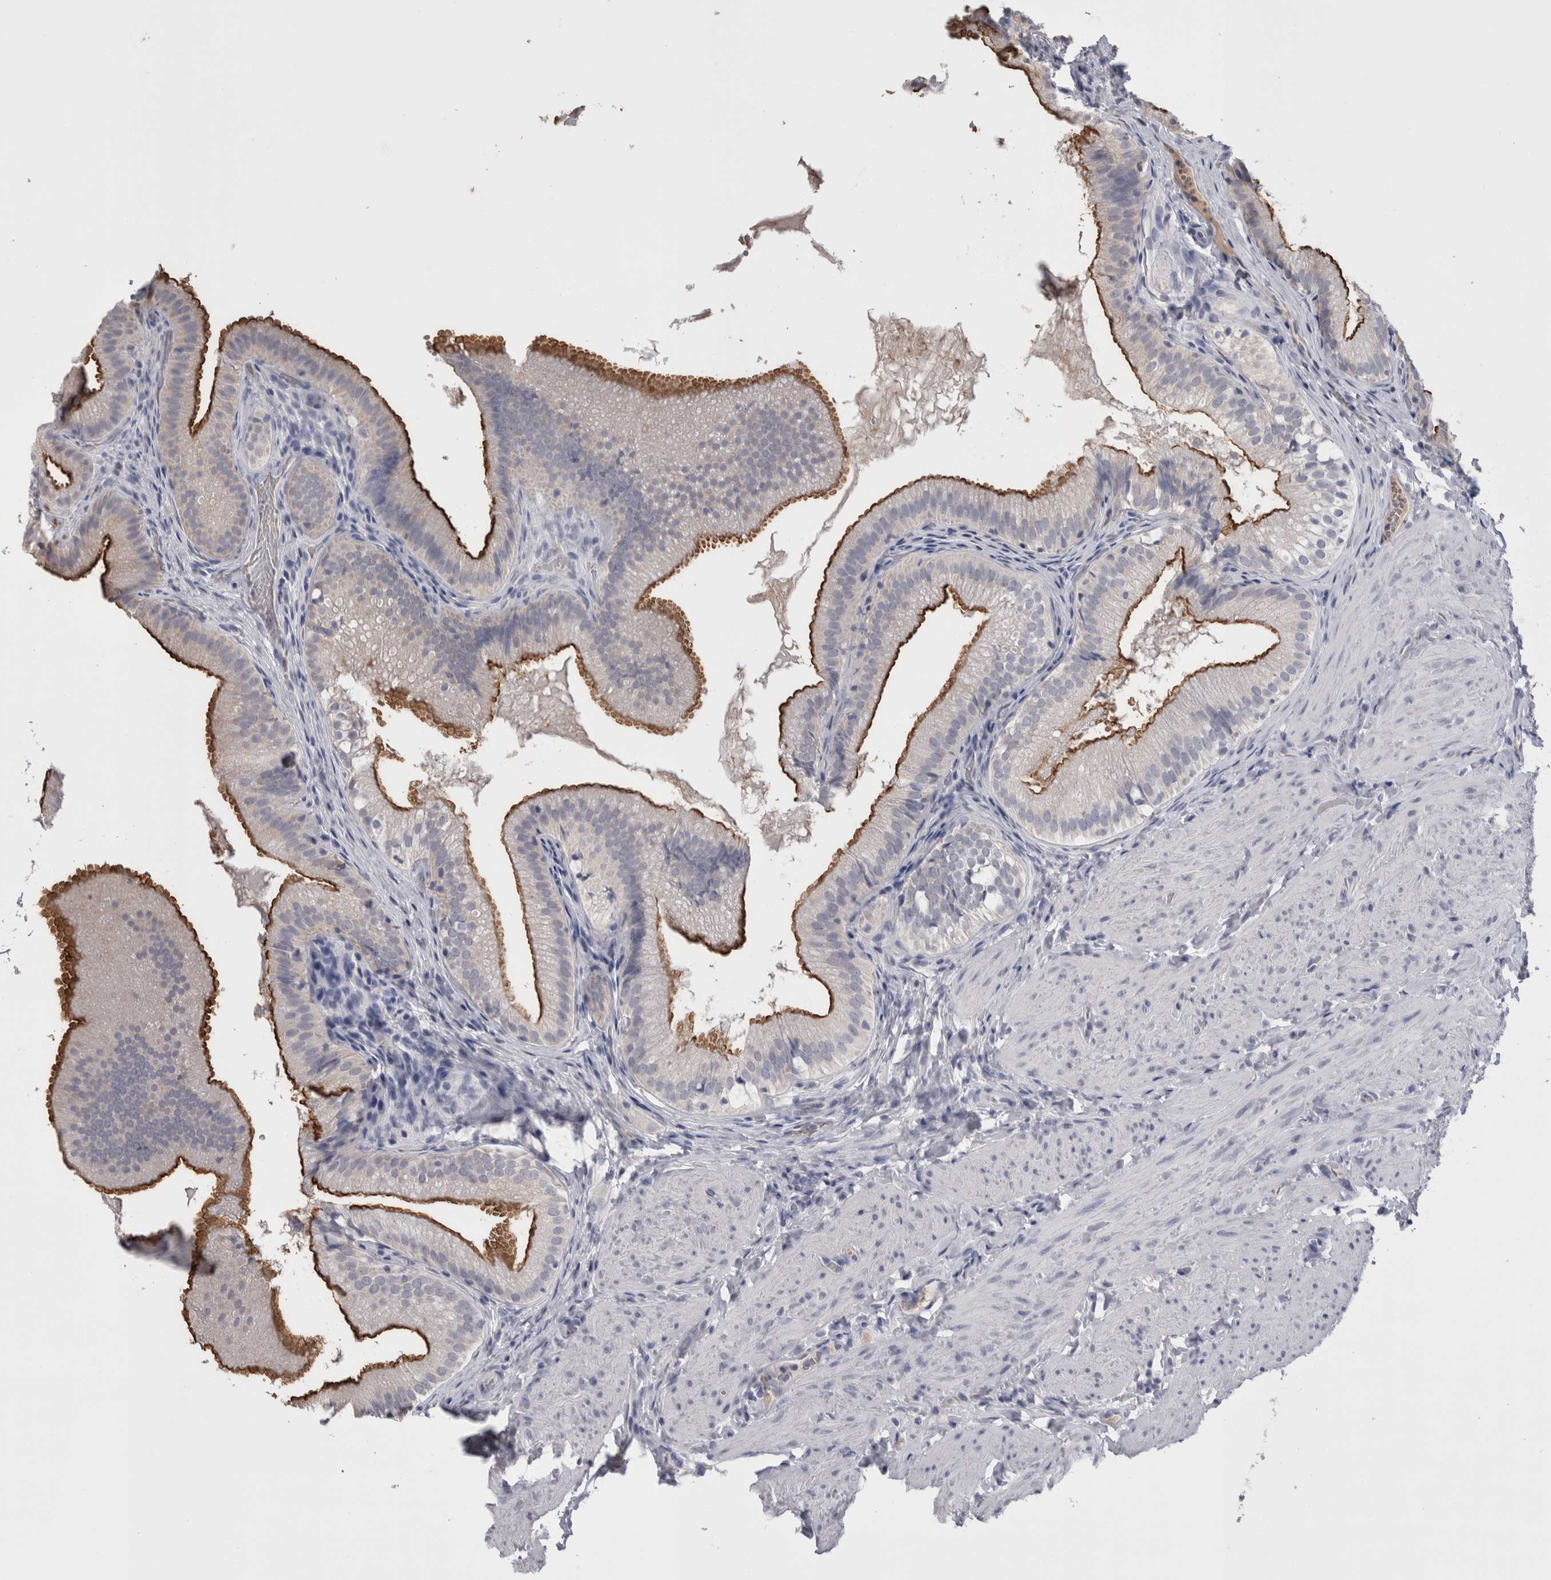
{"staining": {"intensity": "strong", "quantity": ">75%", "location": "cytoplasmic/membranous"}, "tissue": "gallbladder", "cell_type": "Glandular cells", "image_type": "normal", "snomed": [{"axis": "morphology", "description": "Normal tissue, NOS"}, {"axis": "topography", "description": "Gallbladder"}], "caption": "Immunohistochemistry of normal gallbladder exhibits high levels of strong cytoplasmic/membranous positivity in about >75% of glandular cells. Immunohistochemistry (ihc) stains the protein of interest in brown and the nuclei are stained blue.", "gene": "CDHR5", "patient": {"sex": "female", "age": 30}}